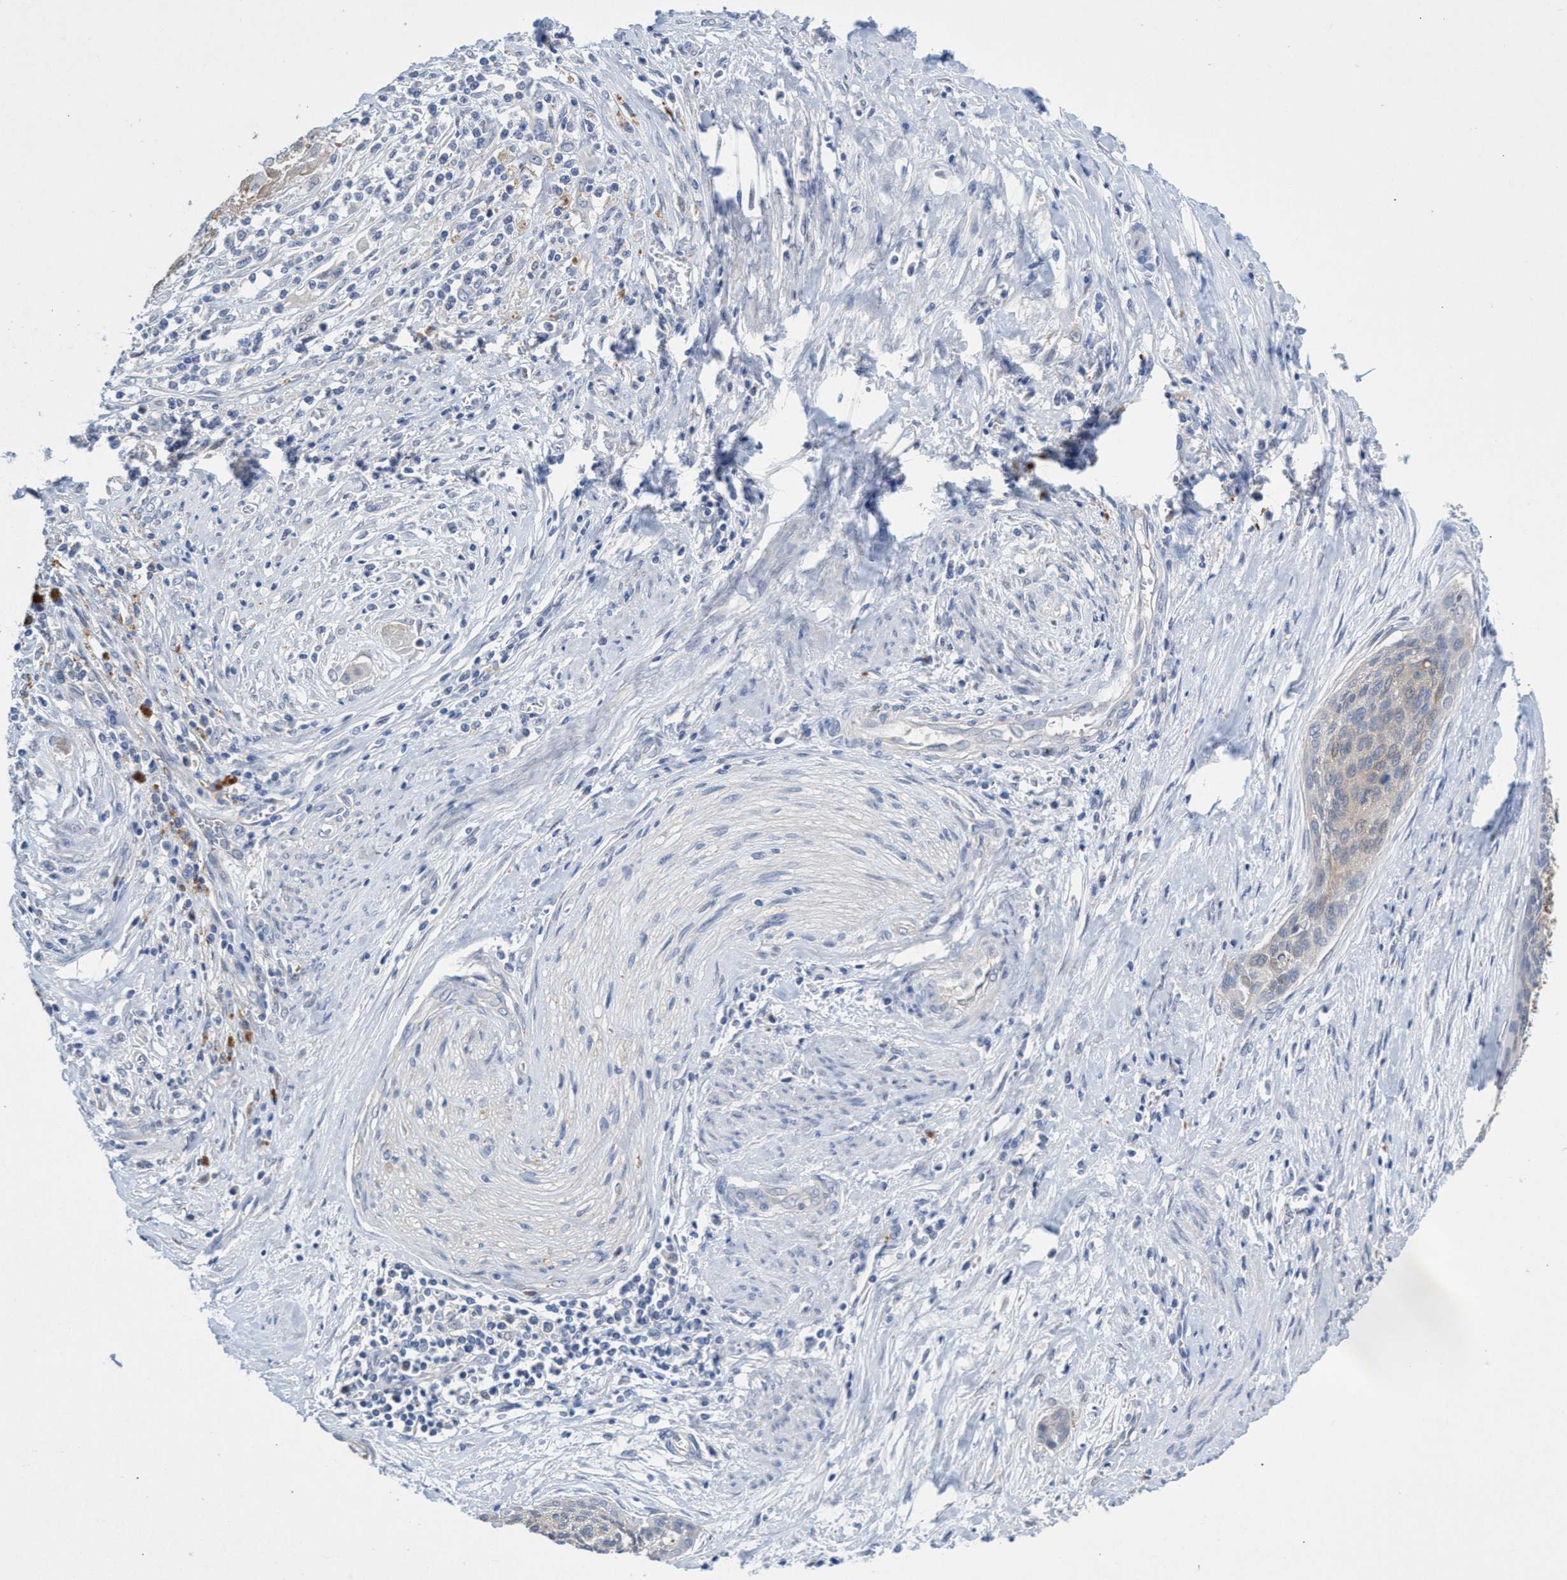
{"staining": {"intensity": "weak", "quantity": "<25%", "location": "cytoplasmic/membranous"}, "tissue": "cervical cancer", "cell_type": "Tumor cells", "image_type": "cancer", "snomed": [{"axis": "morphology", "description": "Squamous cell carcinoma, NOS"}, {"axis": "topography", "description": "Cervix"}], "caption": "An image of cervical squamous cell carcinoma stained for a protein exhibits no brown staining in tumor cells.", "gene": "SVEP1", "patient": {"sex": "female", "age": 55}}